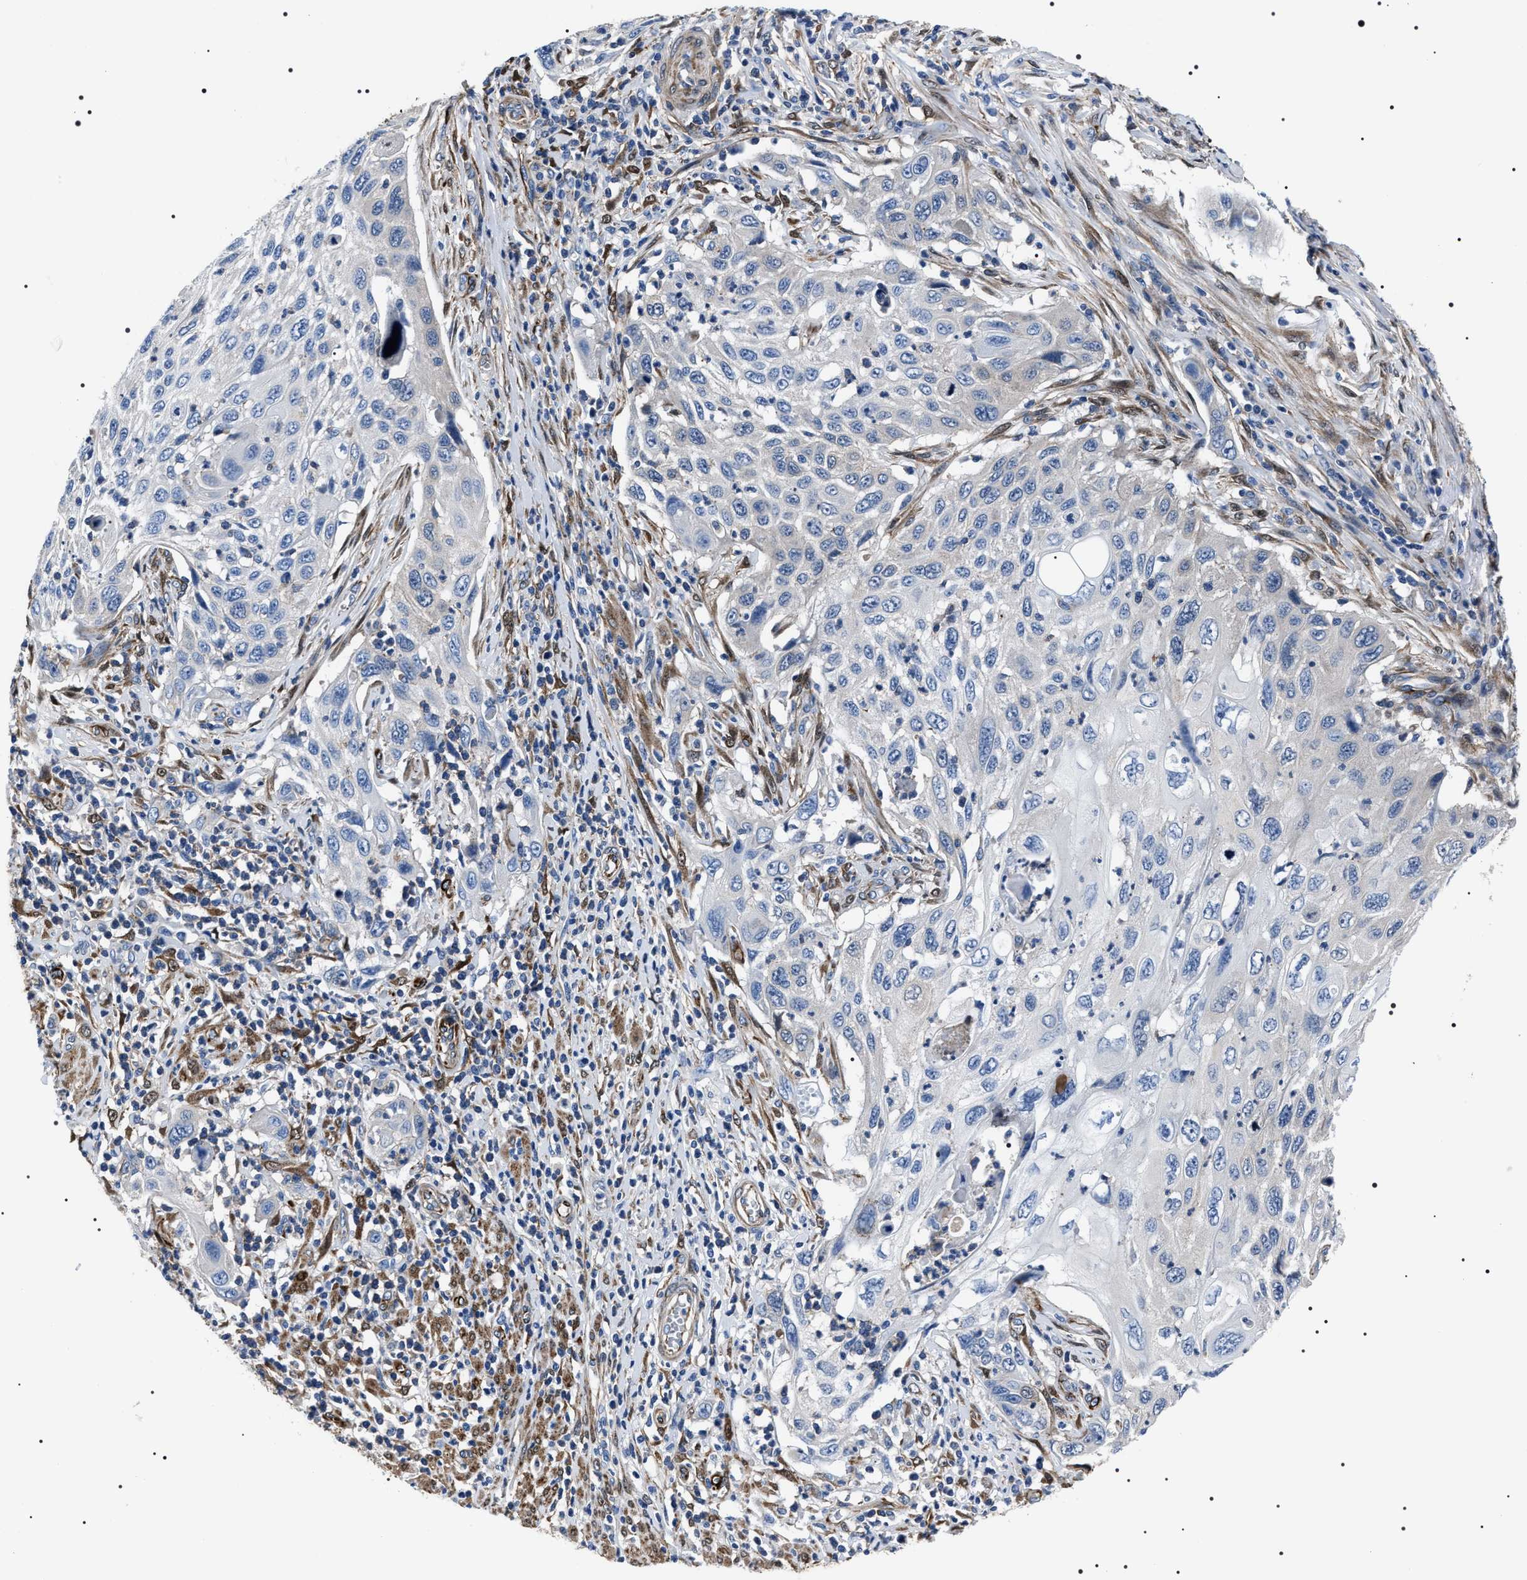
{"staining": {"intensity": "negative", "quantity": "none", "location": "none"}, "tissue": "cervical cancer", "cell_type": "Tumor cells", "image_type": "cancer", "snomed": [{"axis": "morphology", "description": "Squamous cell carcinoma, NOS"}, {"axis": "topography", "description": "Cervix"}], "caption": "This is an immunohistochemistry image of human cervical cancer (squamous cell carcinoma). There is no expression in tumor cells.", "gene": "BAG2", "patient": {"sex": "female", "age": 70}}